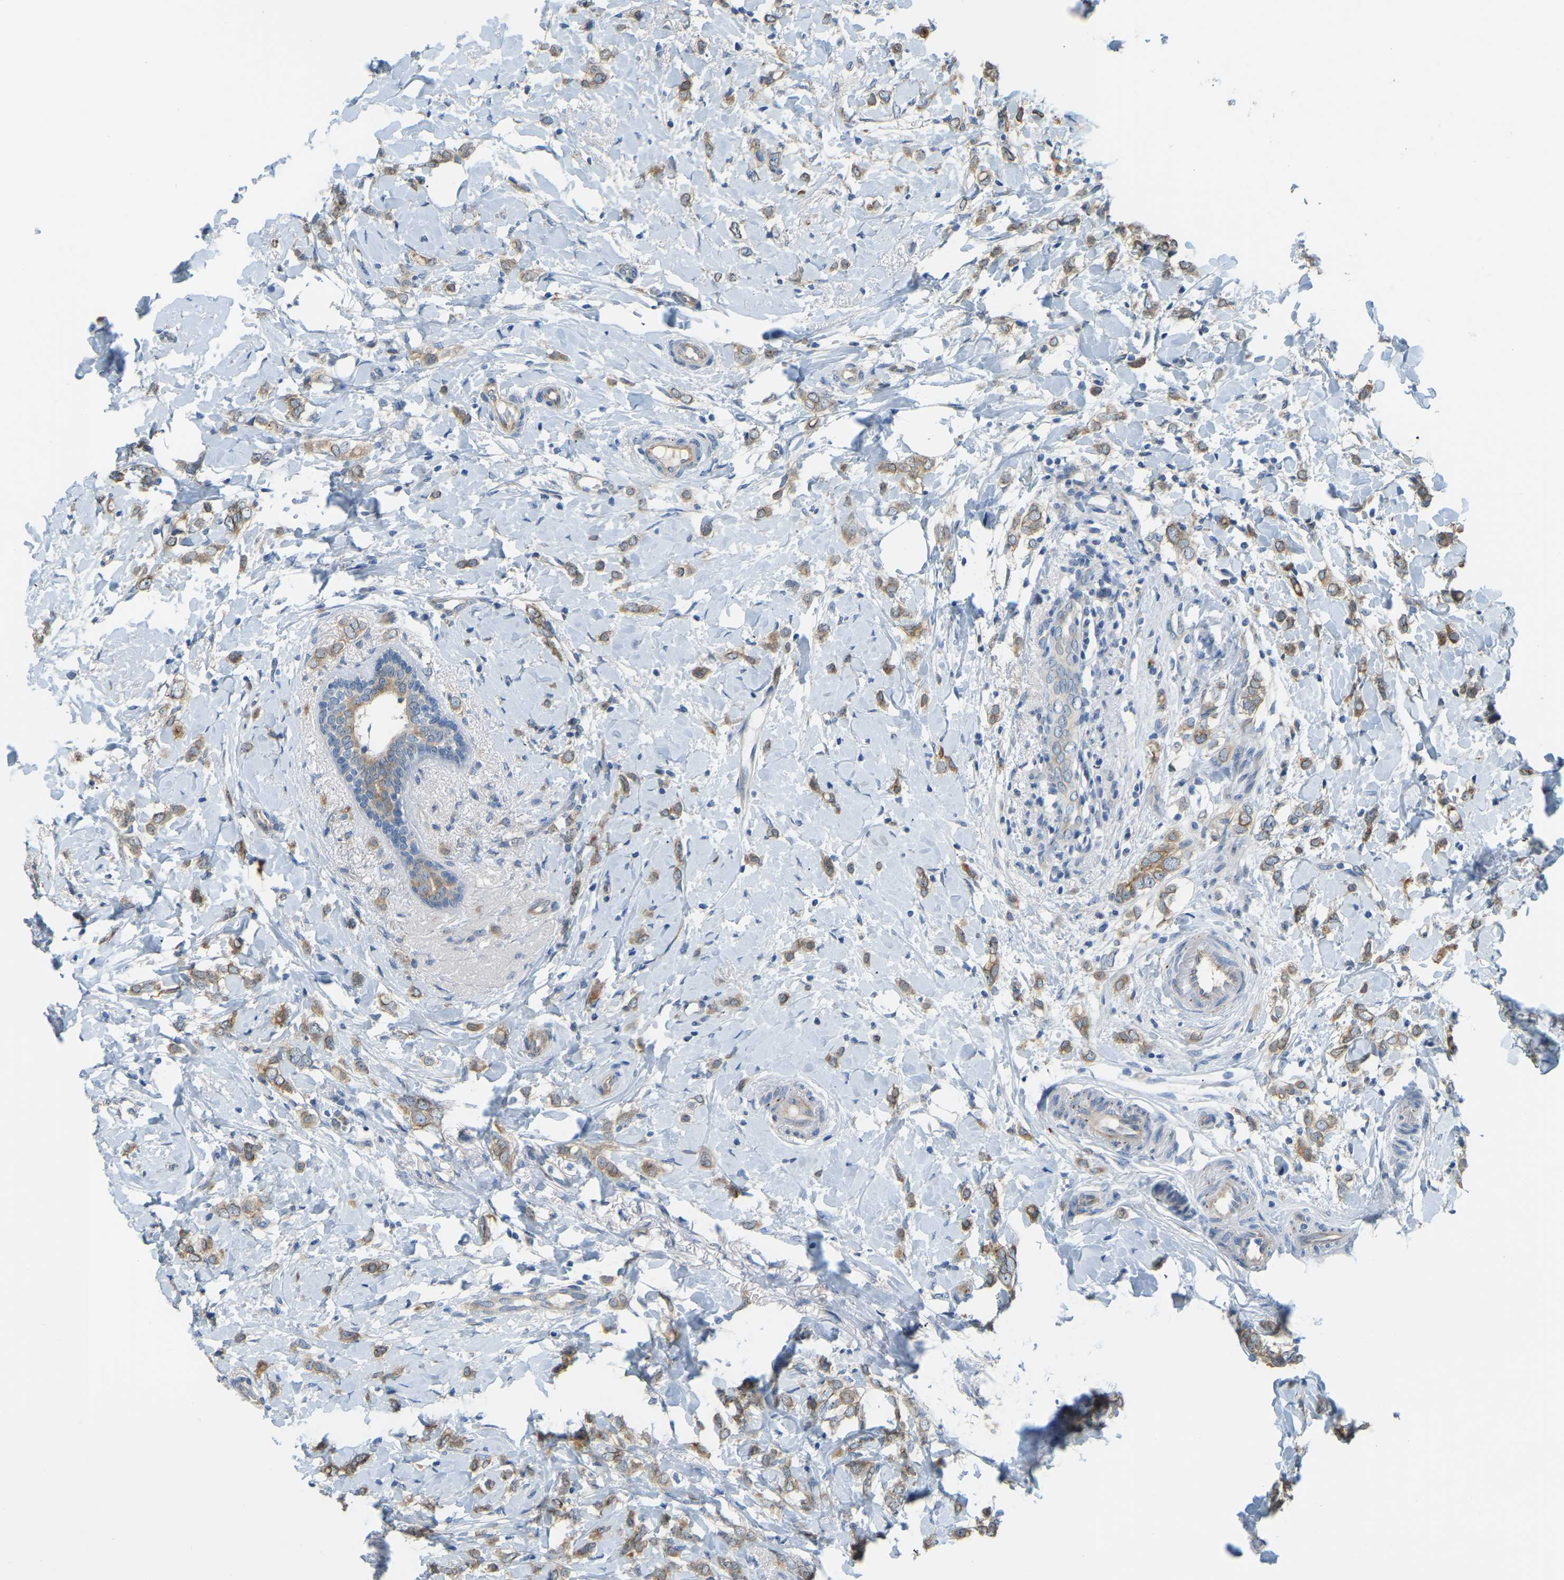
{"staining": {"intensity": "moderate", "quantity": ">75%", "location": "cytoplasmic/membranous"}, "tissue": "breast cancer", "cell_type": "Tumor cells", "image_type": "cancer", "snomed": [{"axis": "morphology", "description": "Normal tissue, NOS"}, {"axis": "morphology", "description": "Lobular carcinoma"}, {"axis": "topography", "description": "Breast"}], "caption": "Tumor cells demonstrate medium levels of moderate cytoplasmic/membranous expression in about >75% of cells in human breast cancer. (Brightfield microscopy of DAB IHC at high magnification).", "gene": "NME8", "patient": {"sex": "female", "age": 47}}